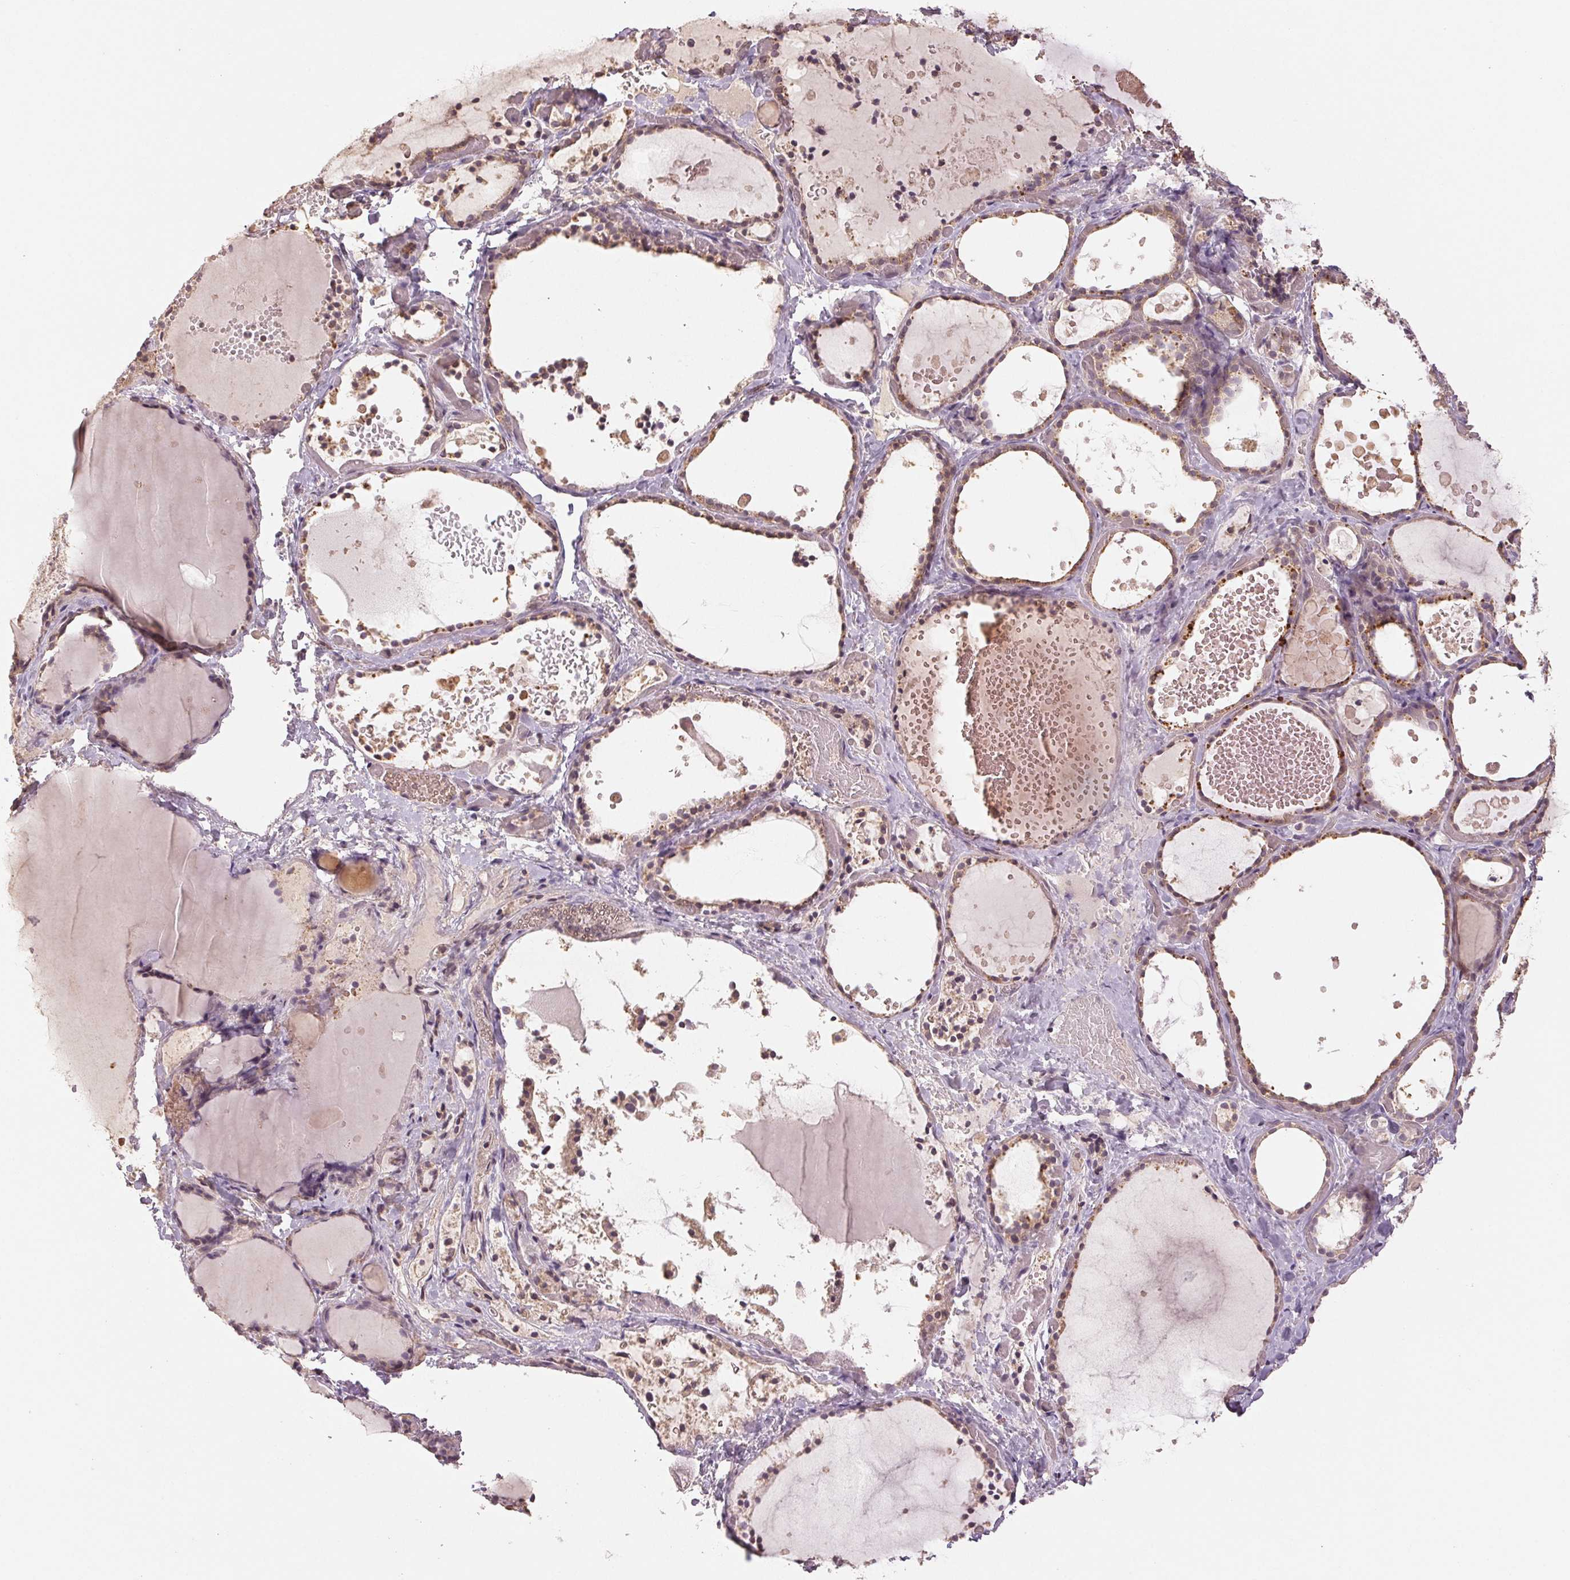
{"staining": {"intensity": "weak", "quantity": ">75%", "location": "cytoplasmic/membranous"}, "tissue": "thyroid gland", "cell_type": "Glandular cells", "image_type": "normal", "snomed": [{"axis": "morphology", "description": "Normal tissue, NOS"}, {"axis": "topography", "description": "Thyroid gland"}], "caption": "This is a histology image of IHC staining of normal thyroid gland, which shows weak staining in the cytoplasmic/membranous of glandular cells.", "gene": "COX14", "patient": {"sex": "female", "age": 56}}